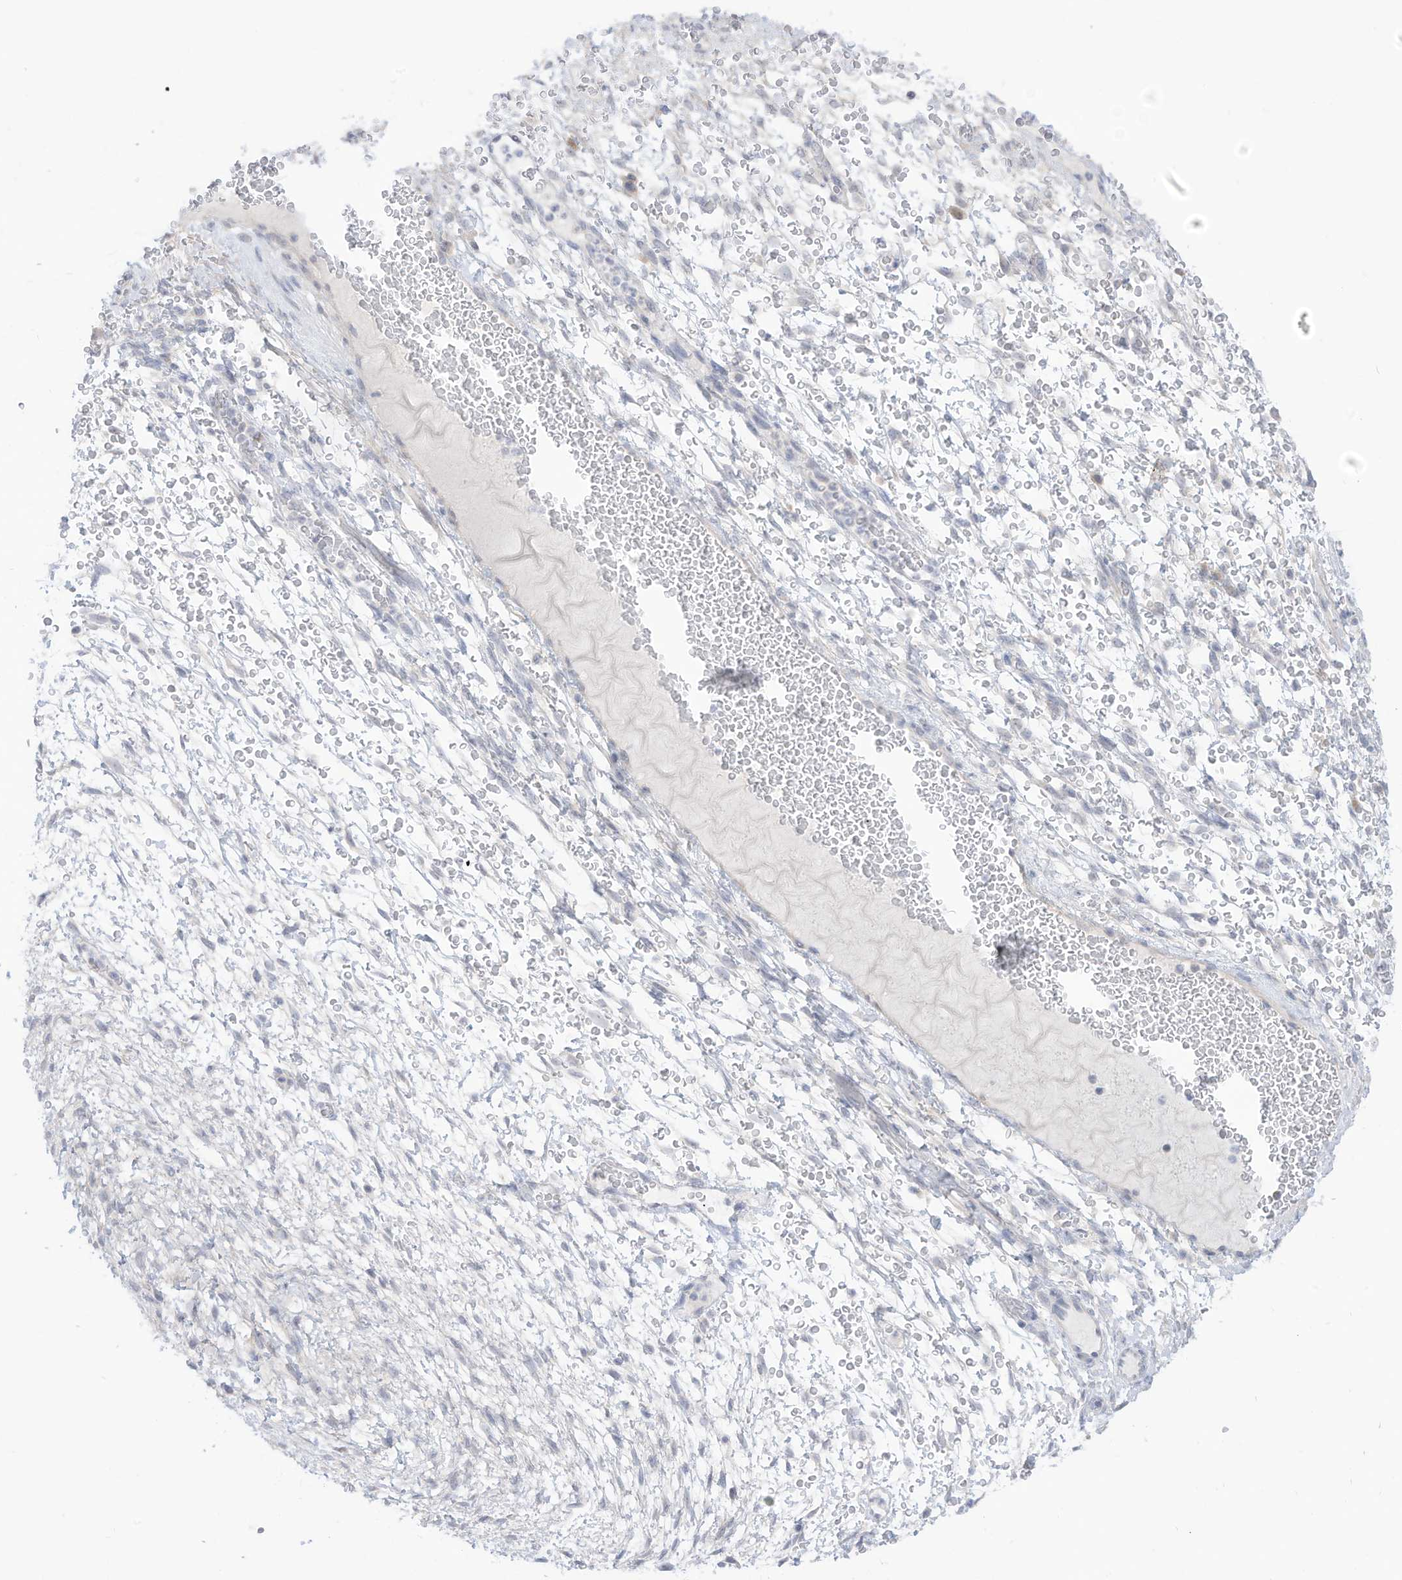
{"staining": {"intensity": "negative", "quantity": "none", "location": "none"}, "tissue": "ovarian cancer", "cell_type": "Tumor cells", "image_type": "cancer", "snomed": [{"axis": "morphology", "description": "Cystadenocarcinoma, mucinous, NOS"}, {"axis": "topography", "description": "Ovary"}], "caption": "There is no significant positivity in tumor cells of ovarian cancer (mucinous cystadenocarcinoma).", "gene": "OGT", "patient": {"sex": "female", "age": 37}}